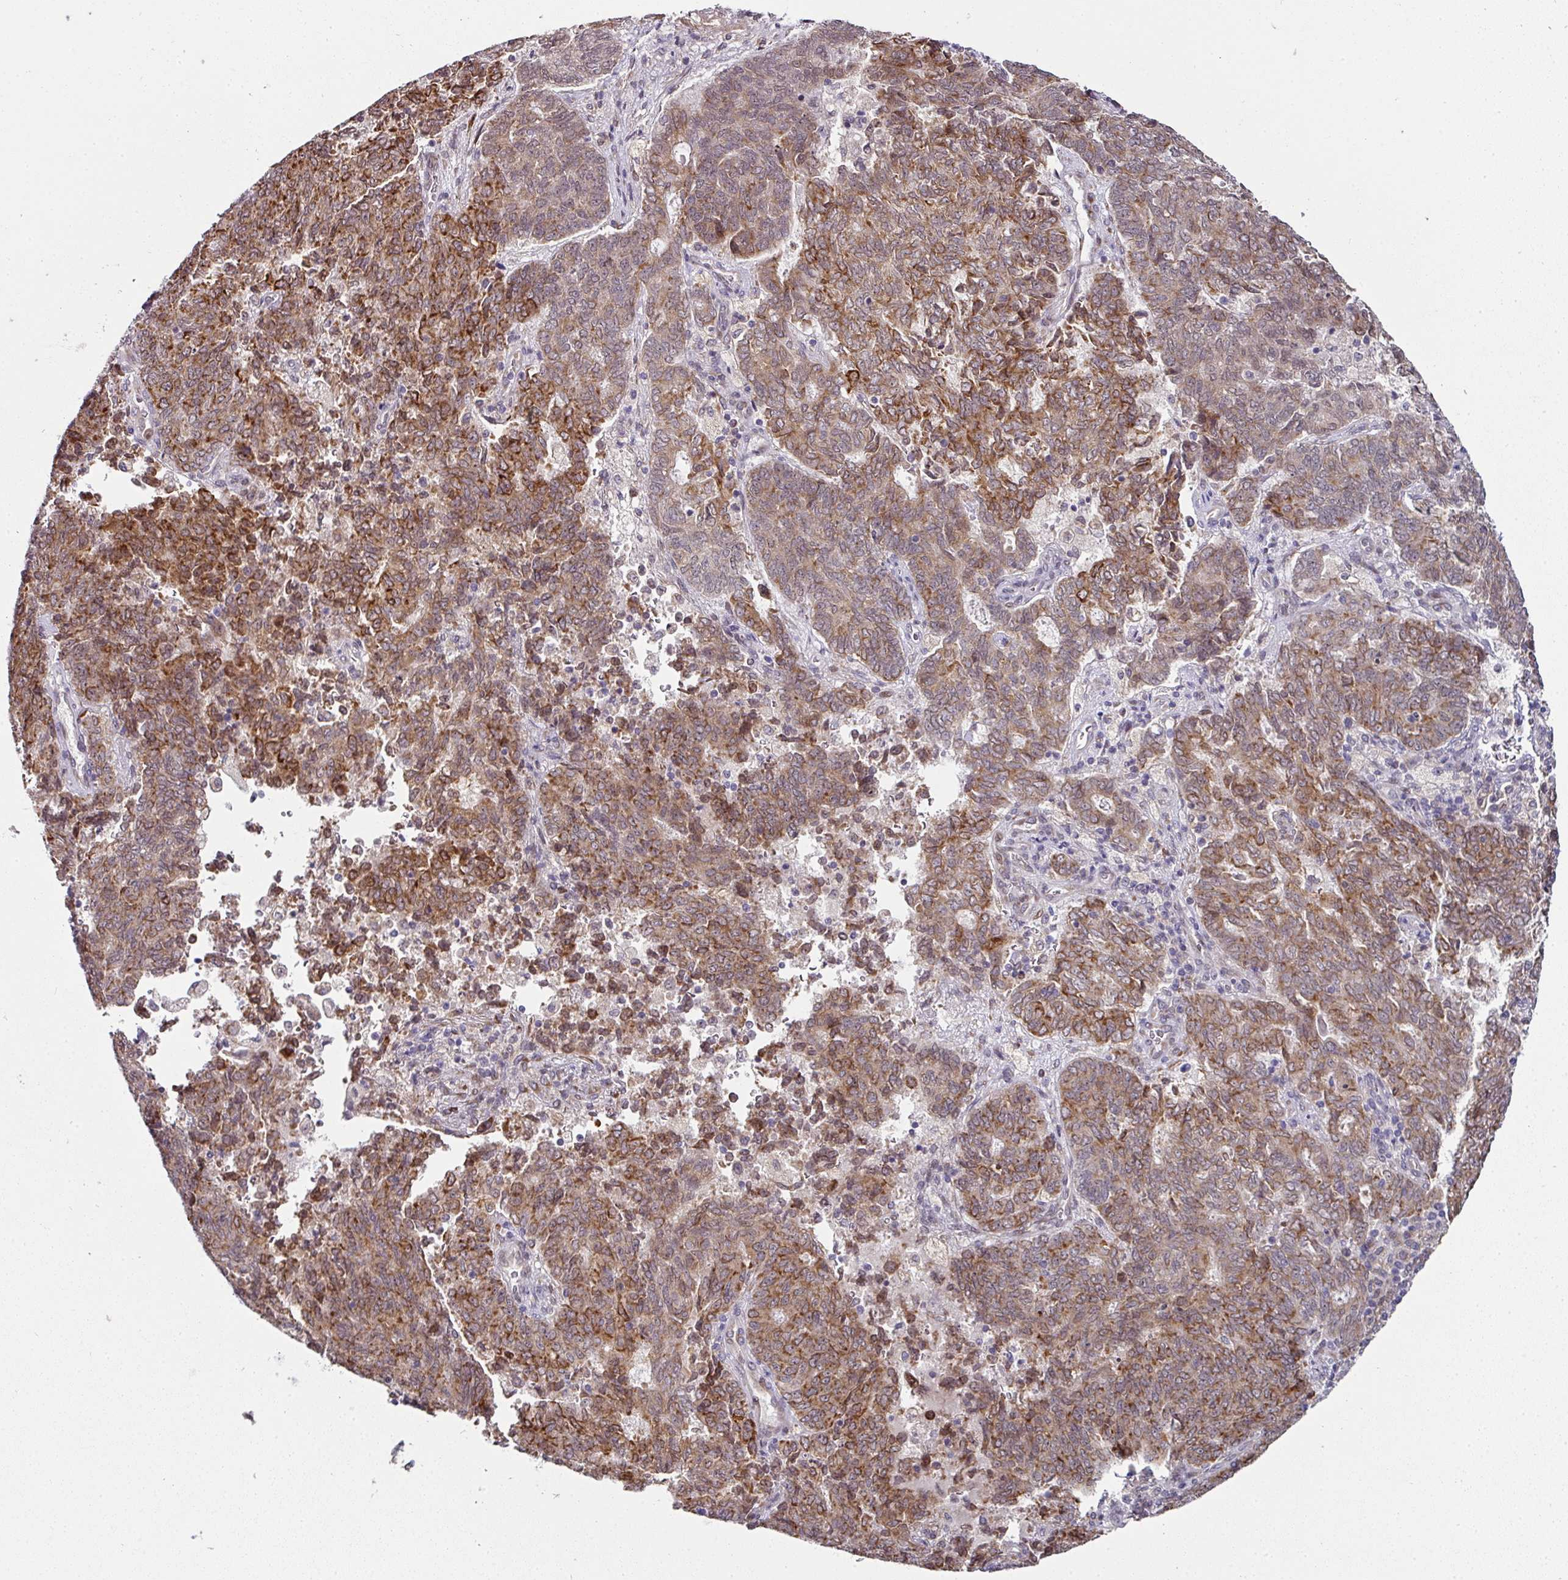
{"staining": {"intensity": "moderate", "quantity": ">75%", "location": "cytoplasmic/membranous"}, "tissue": "endometrial cancer", "cell_type": "Tumor cells", "image_type": "cancer", "snomed": [{"axis": "morphology", "description": "Adenocarcinoma, NOS"}, {"axis": "topography", "description": "Endometrium"}], "caption": "Immunohistochemical staining of human endometrial adenocarcinoma displays medium levels of moderate cytoplasmic/membranous protein expression in about >75% of tumor cells. The staining was performed using DAB (3,3'-diaminobenzidine) to visualize the protein expression in brown, while the nuclei were stained in blue with hematoxylin (Magnification: 20x).", "gene": "APOLD1", "patient": {"sex": "female", "age": 80}}